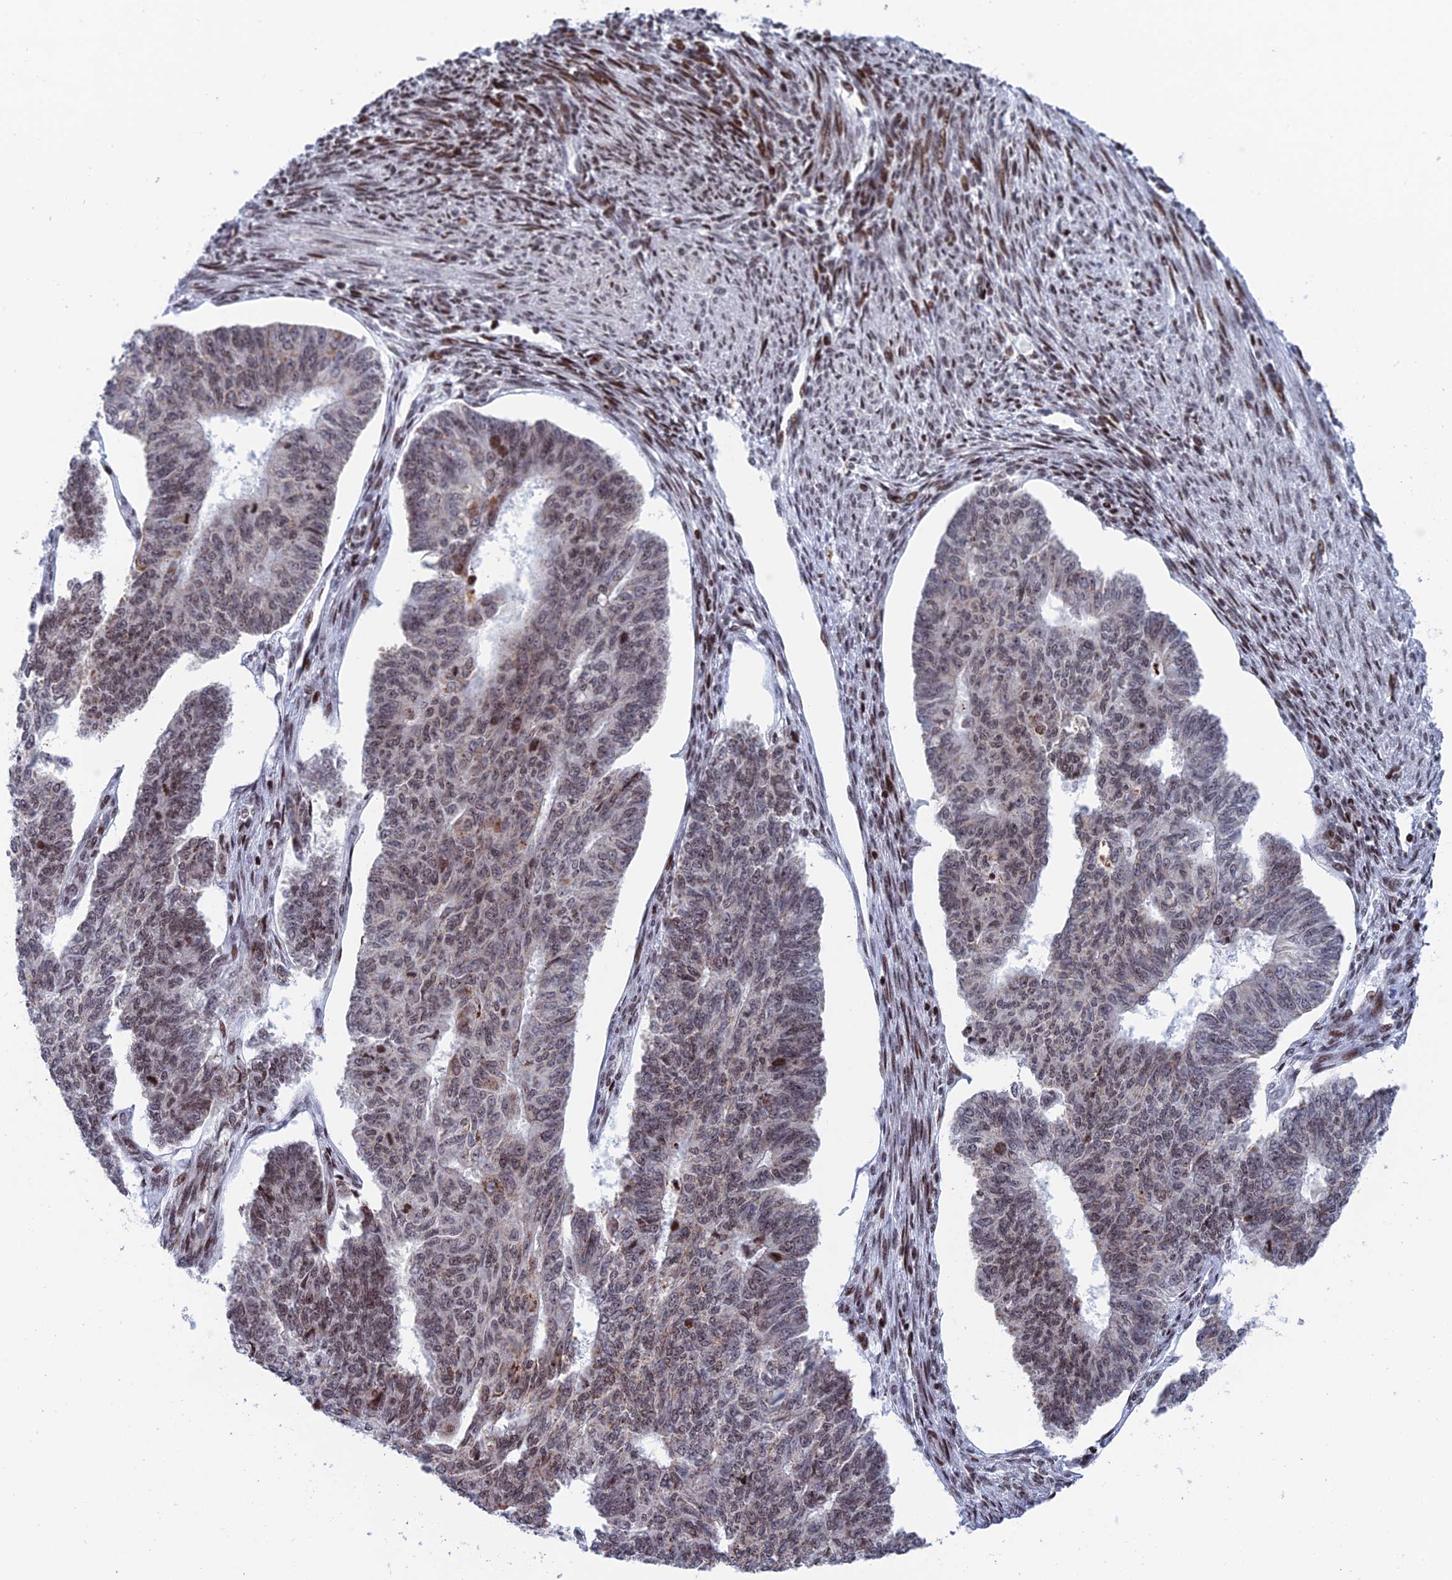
{"staining": {"intensity": "moderate", "quantity": "25%-75%", "location": "cytoplasmic/membranous,nuclear"}, "tissue": "endometrial cancer", "cell_type": "Tumor cells", "image_type": "cancer", "snomed": [{"axis": "morphology", "description": "Adenocarcinoma, NOS"}, {"axis": "topography", "description": "Endometrium"}], "caption": "Tumor cells demonstrate moderate cytoplasmic/membranous and nuclear positivity in approximately 25%-75% of cells in adenocarcinoma (endometrial).", "gene": "AFF3", "patient": {"sex": "female", "age": 32}}